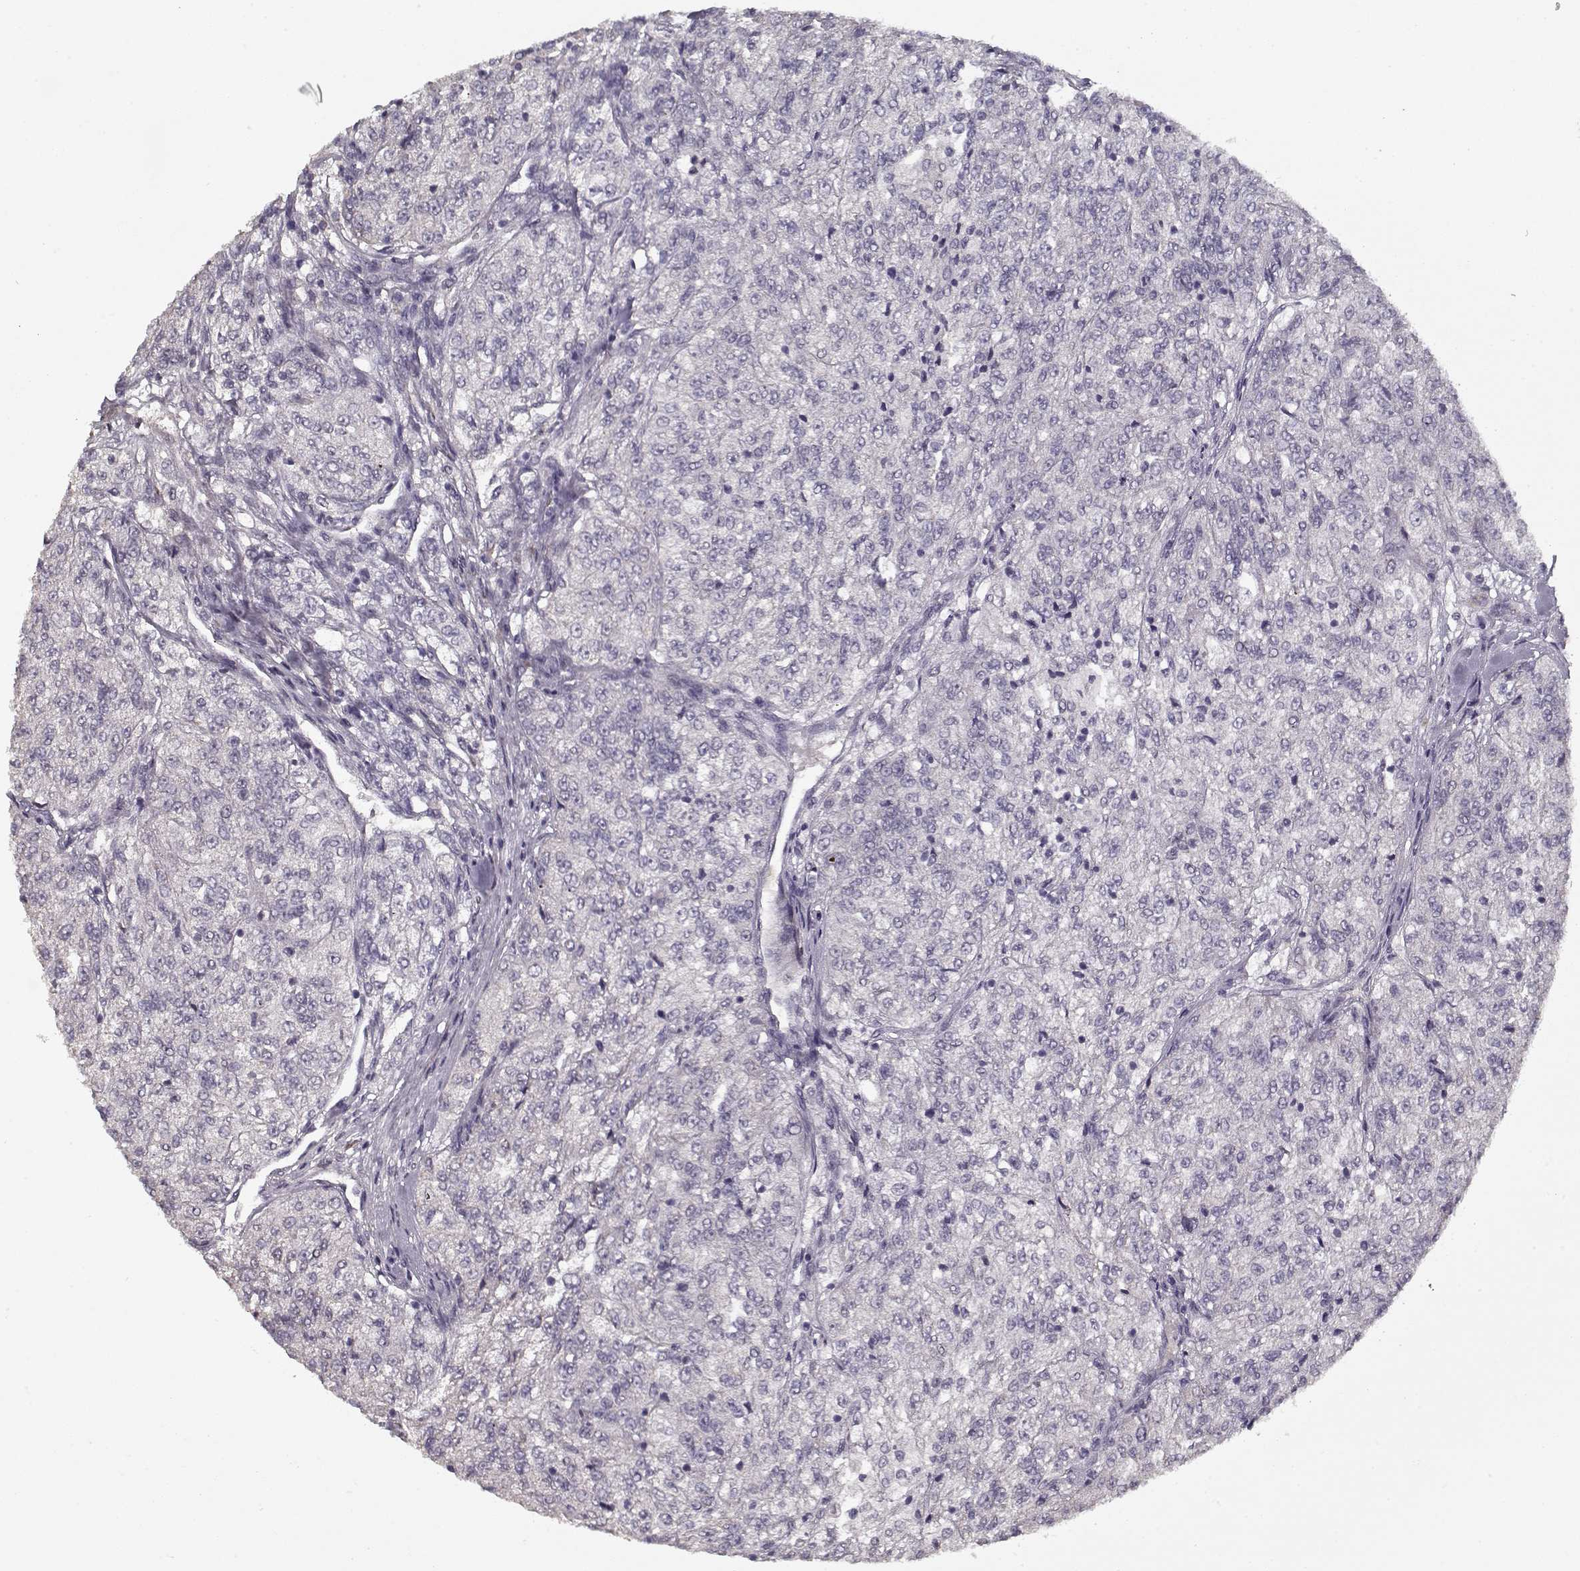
{"staining": {"intensity": "negative", "quantity": "none", "location": "none"}, "tissue": "renal cancer", "cell_type": "Tumor cells", "image_type": "cancer", "snomed": [{"axis": "morphology", "description": "Adenocarcinoma, NOS"}, {"axis": "topography", "description": "Kidney"}], "caption": "A high-resolution photomicrograph shows IHC staining of renal cancer, which shows no significant staining in tumor cells. (IHC, brightfield microscopy, high magnification).", "gene": "LAMA2", "patient": {"sex": "female", "age": 63}}